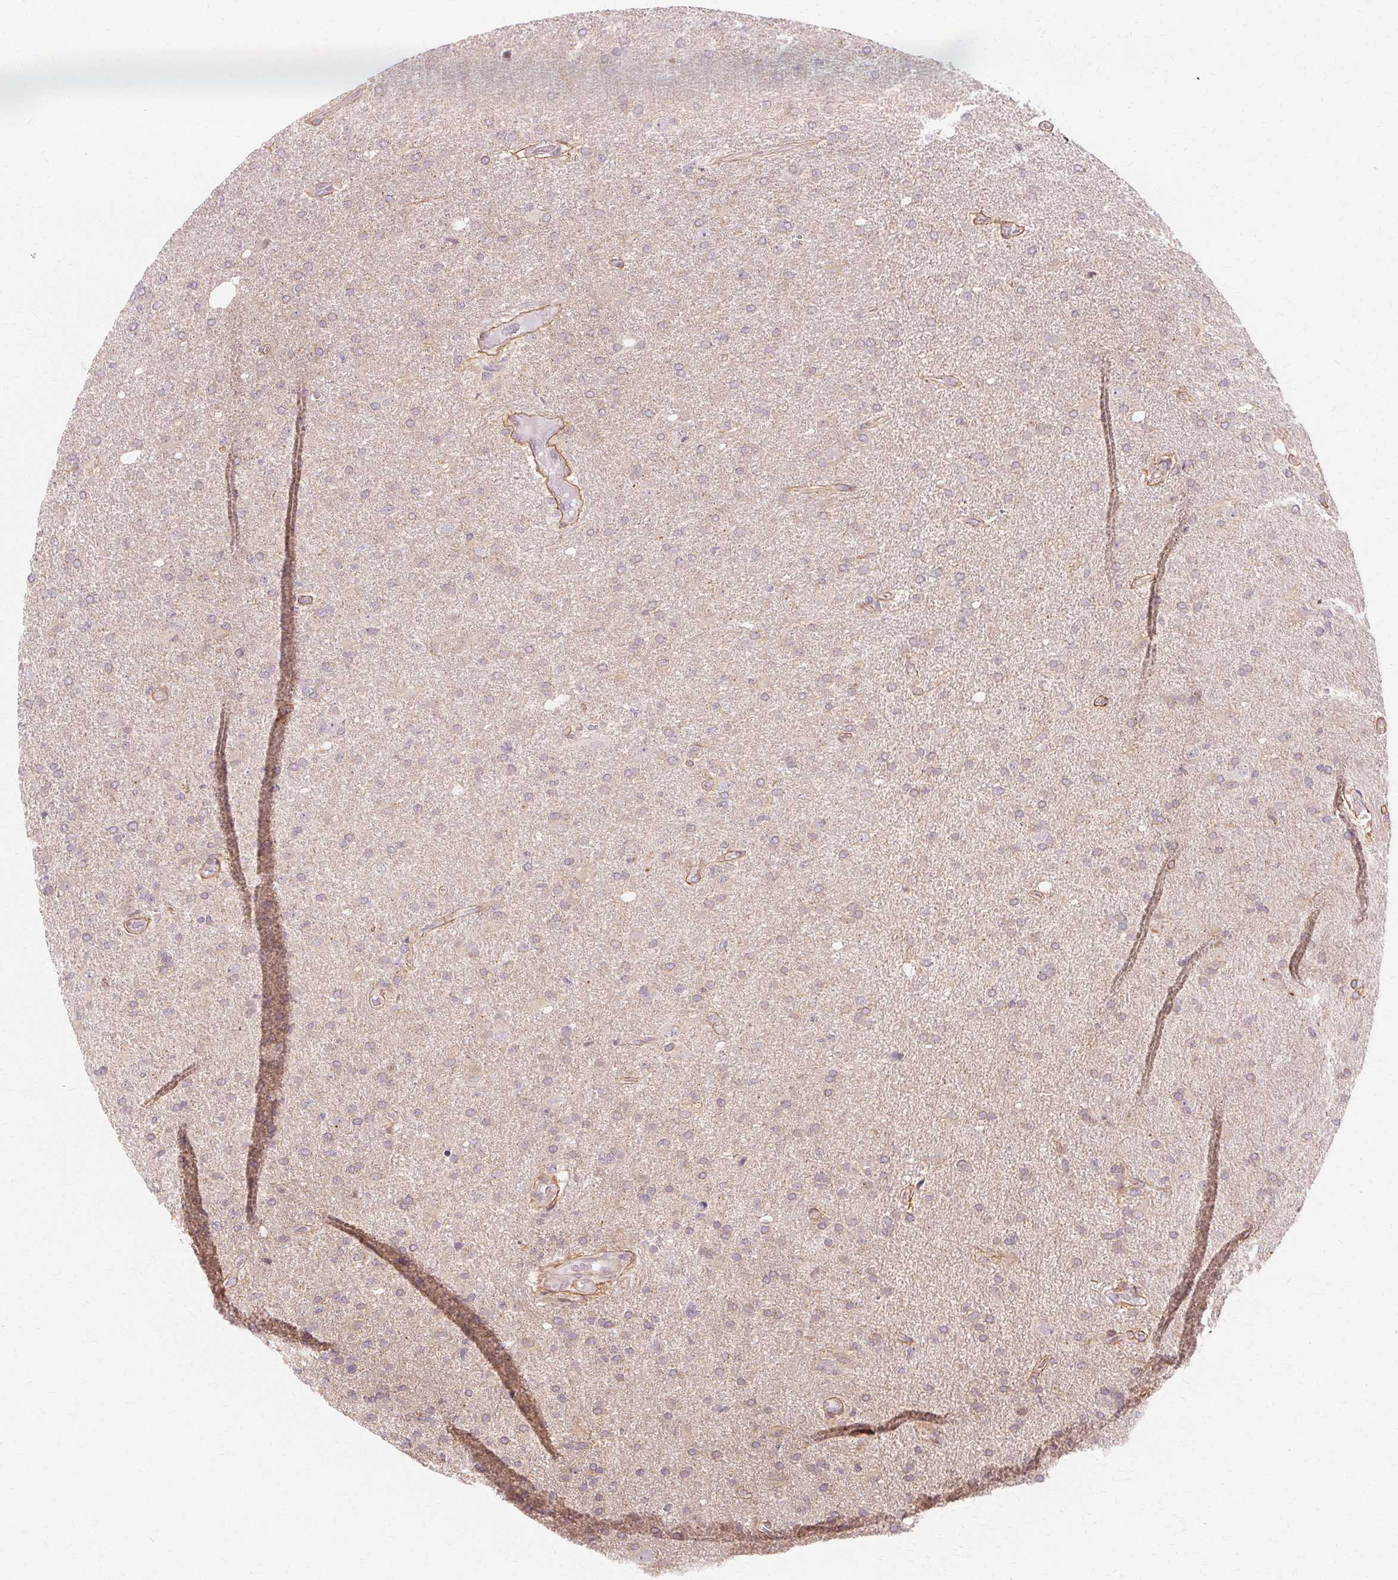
{"staining": {"intensity": "negative", "quantity": "none", "location": "none"}, "tissue": "glioma", "cell_type": "Tumor cells", "image_type": "cancer", "snomed": [{"axis": "morphology", "description": "Glioma, malignant, High grade"}, {"axis": "topography", "description": "Cerebral cortex"}], "caption": "Histopathology image shows no protein staining in tumor cells of glioma tissue.", "gene": "USP8", "patient": {"sex": "male", "age": 70}}